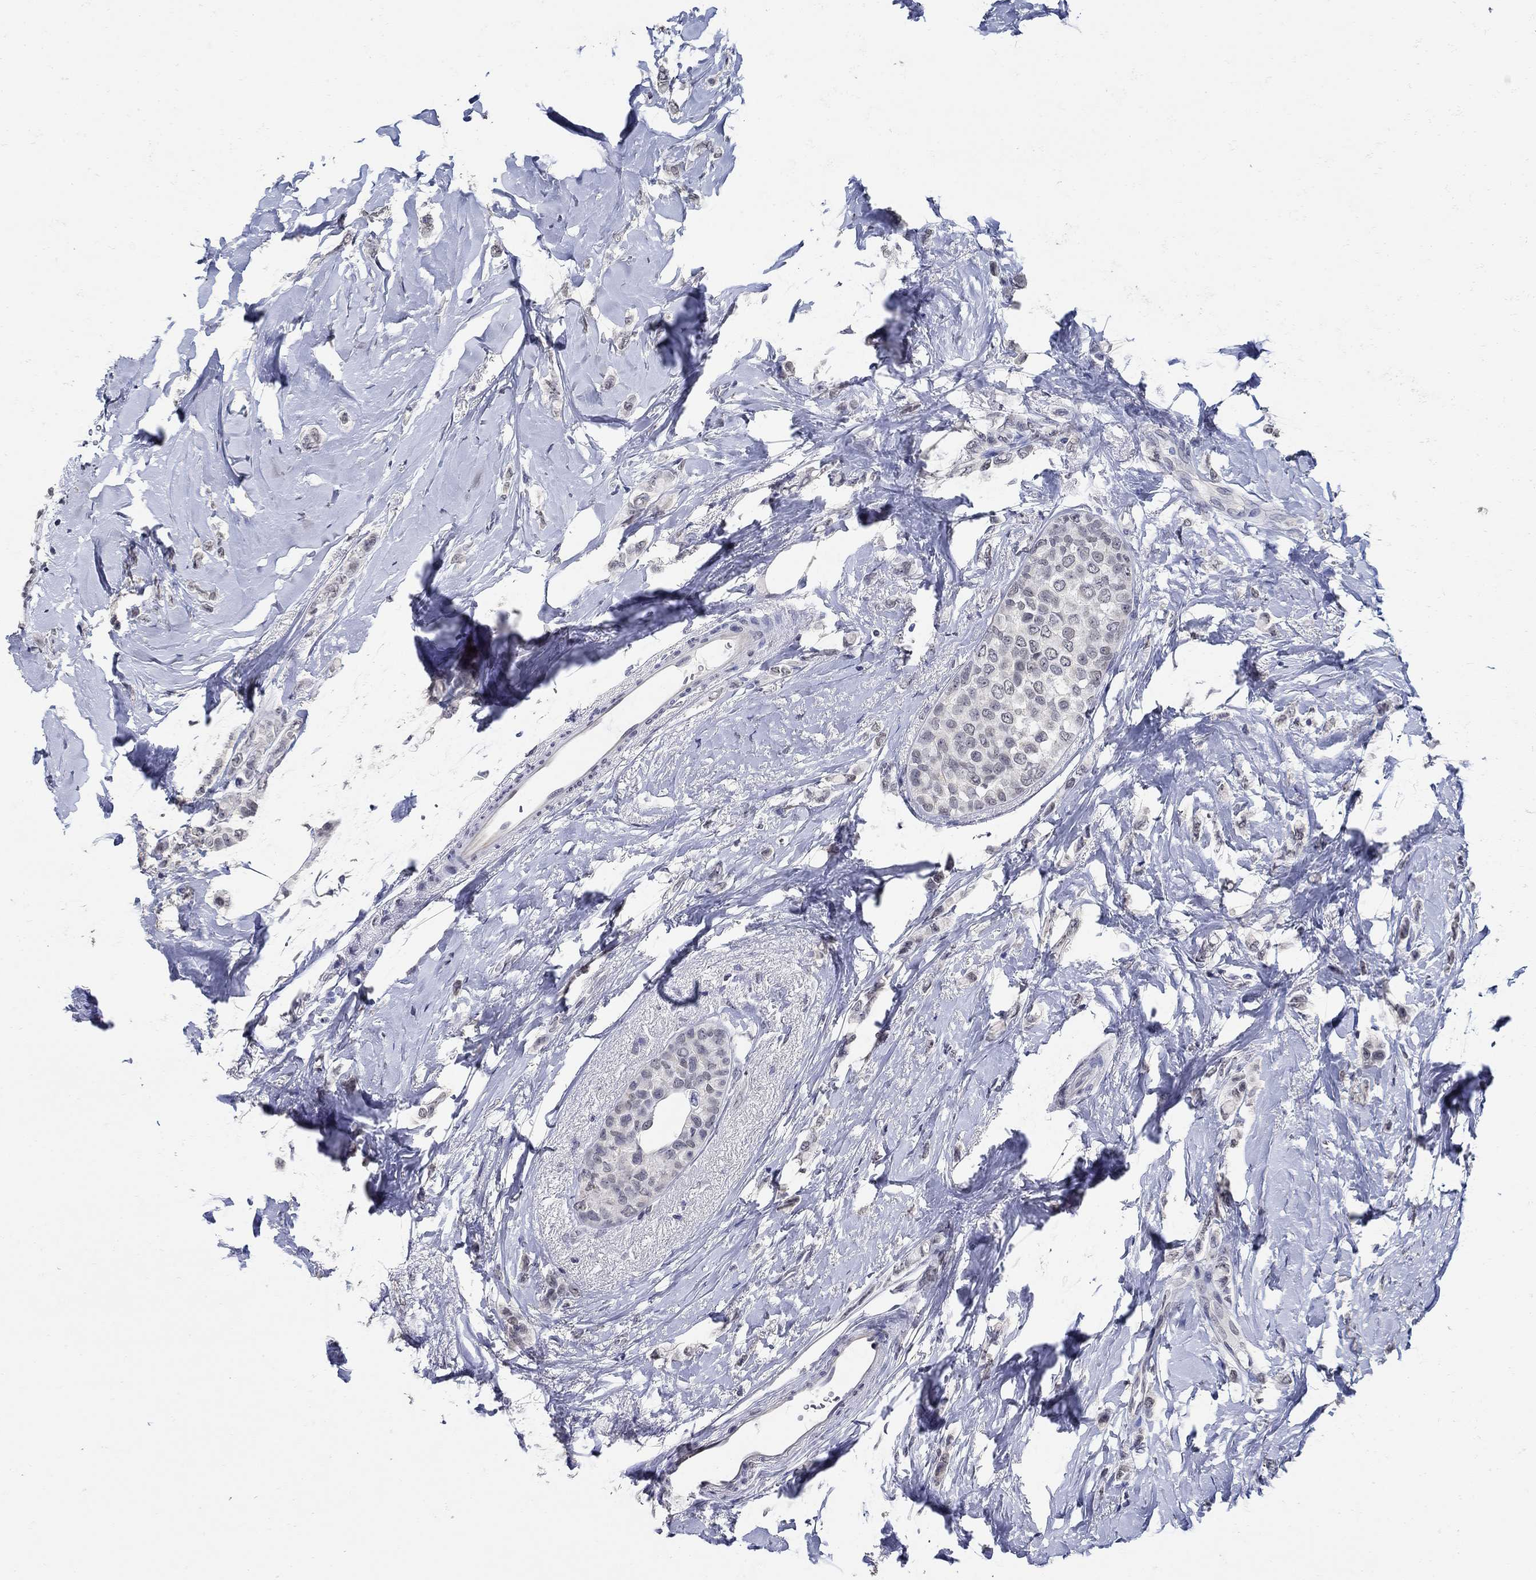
{"staining": {"intensity": "negative", "quantity": "none", "location": "none"}, "tissue": "breast cancer", "cell_type": "Tumor cells", "image_type": "cancer", "snomed": [{"axis": "morphology", "description": "Lobular carcinoma"}, {"axis": "topography", "description": "Breast"}], "caption": "Breast lobular carcinoma was stained to show a protein in brown. There is no significant staining in tumor cells.", "gene": "KCNN3", "patient": {"sex": "female", "age": 66}}